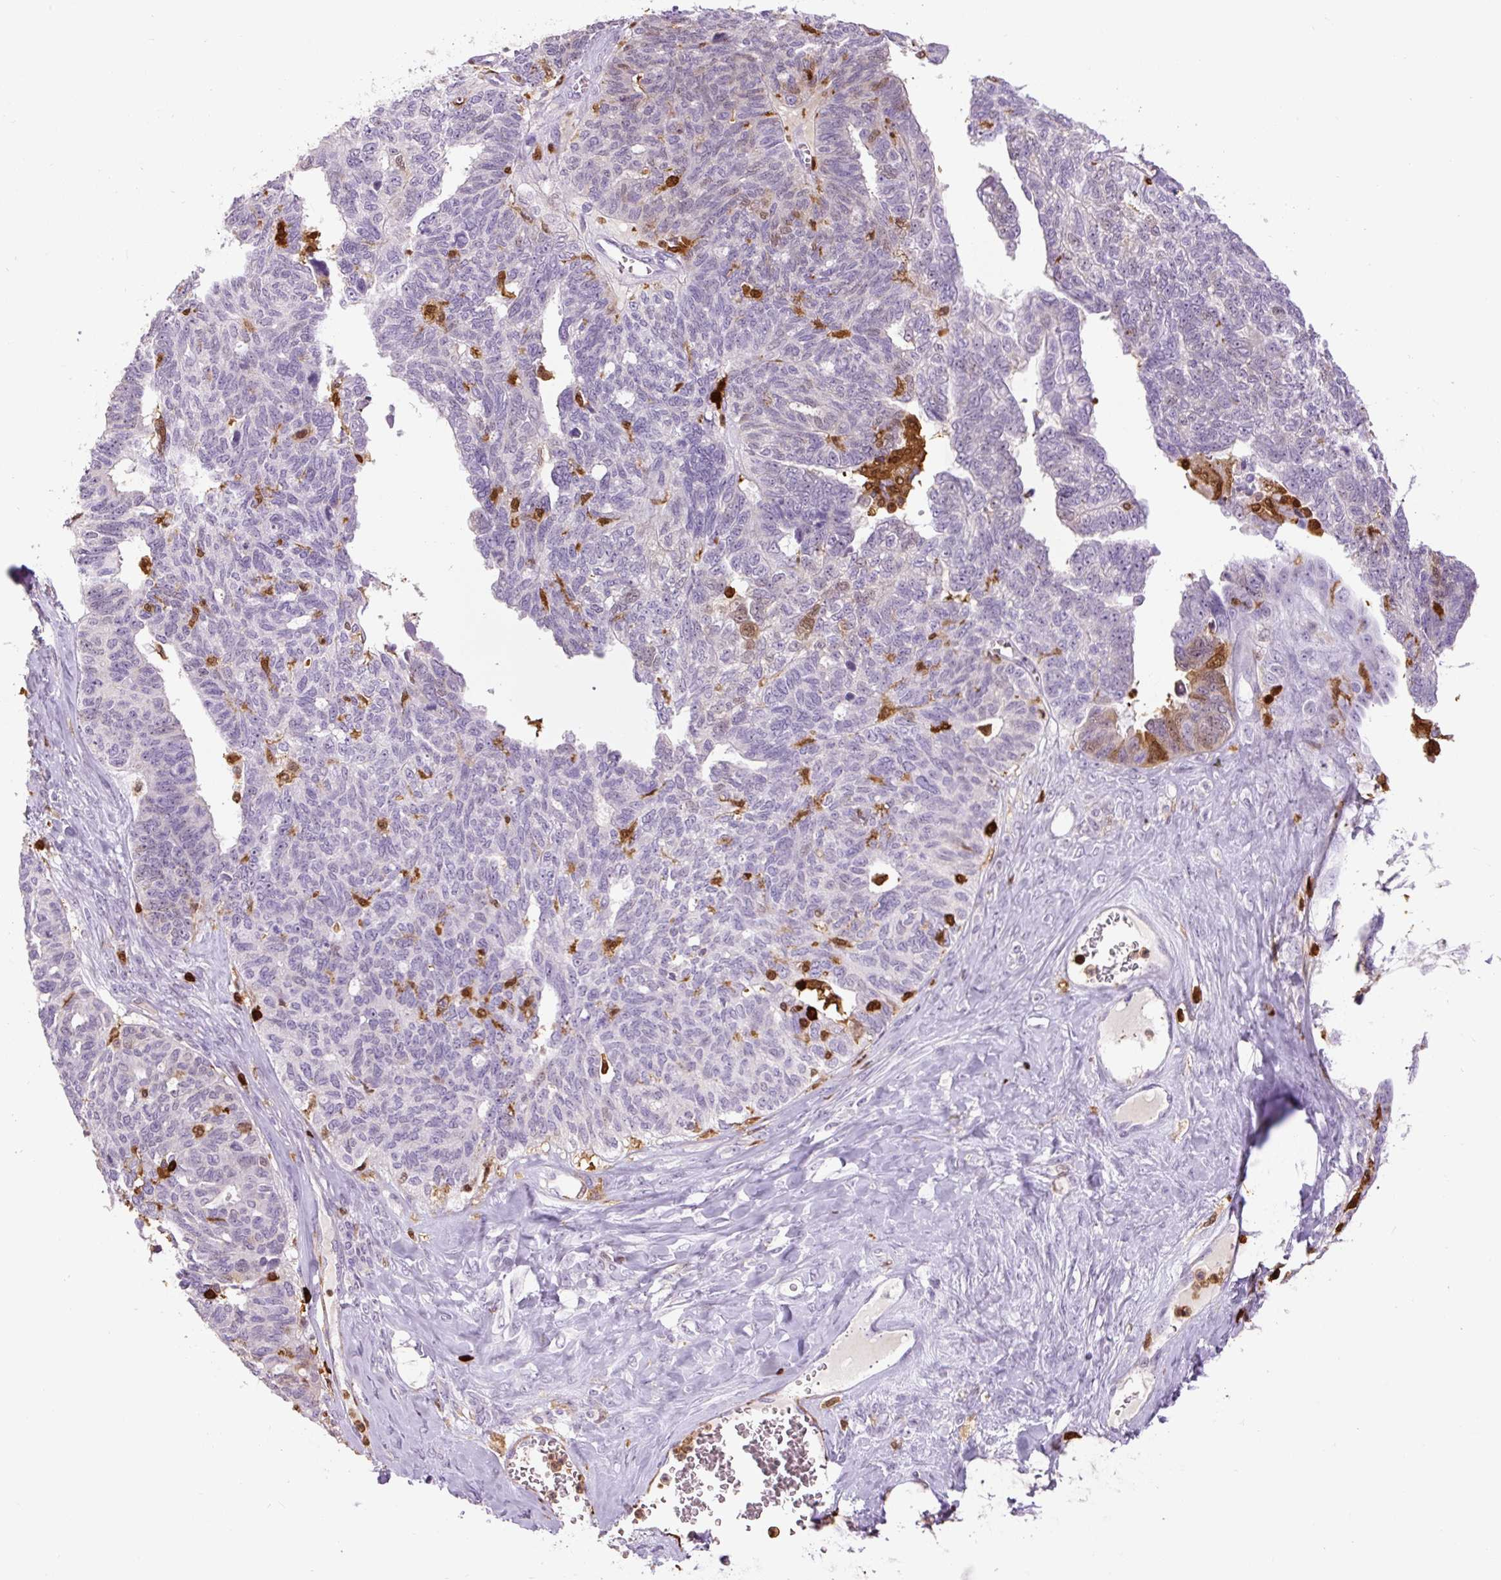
{"staining": {"intensity": "moderate", "quantity": "<25%", "location": "cytoplasmic/membranous,nuclear"}, "tissue": "ovarian cancer", "cell_type": "Tumor cells", "image_type": "cancer", "snomed": [{"axis": "morphology", "description": "Cystadenocarcinoma, serous, NOS"}, {"axis": "topography", "description": "Ovary"}], "caption": "Ovarian cancer (serous cystadenocarcinoma) stained with DAB IHC demonstrates low levels of moderate cytoplasmic/membranous and nuclear staining in about <25% of tumor cells.", "gene": "S100A4", "patient": {"sex": "female", "age": 79}}